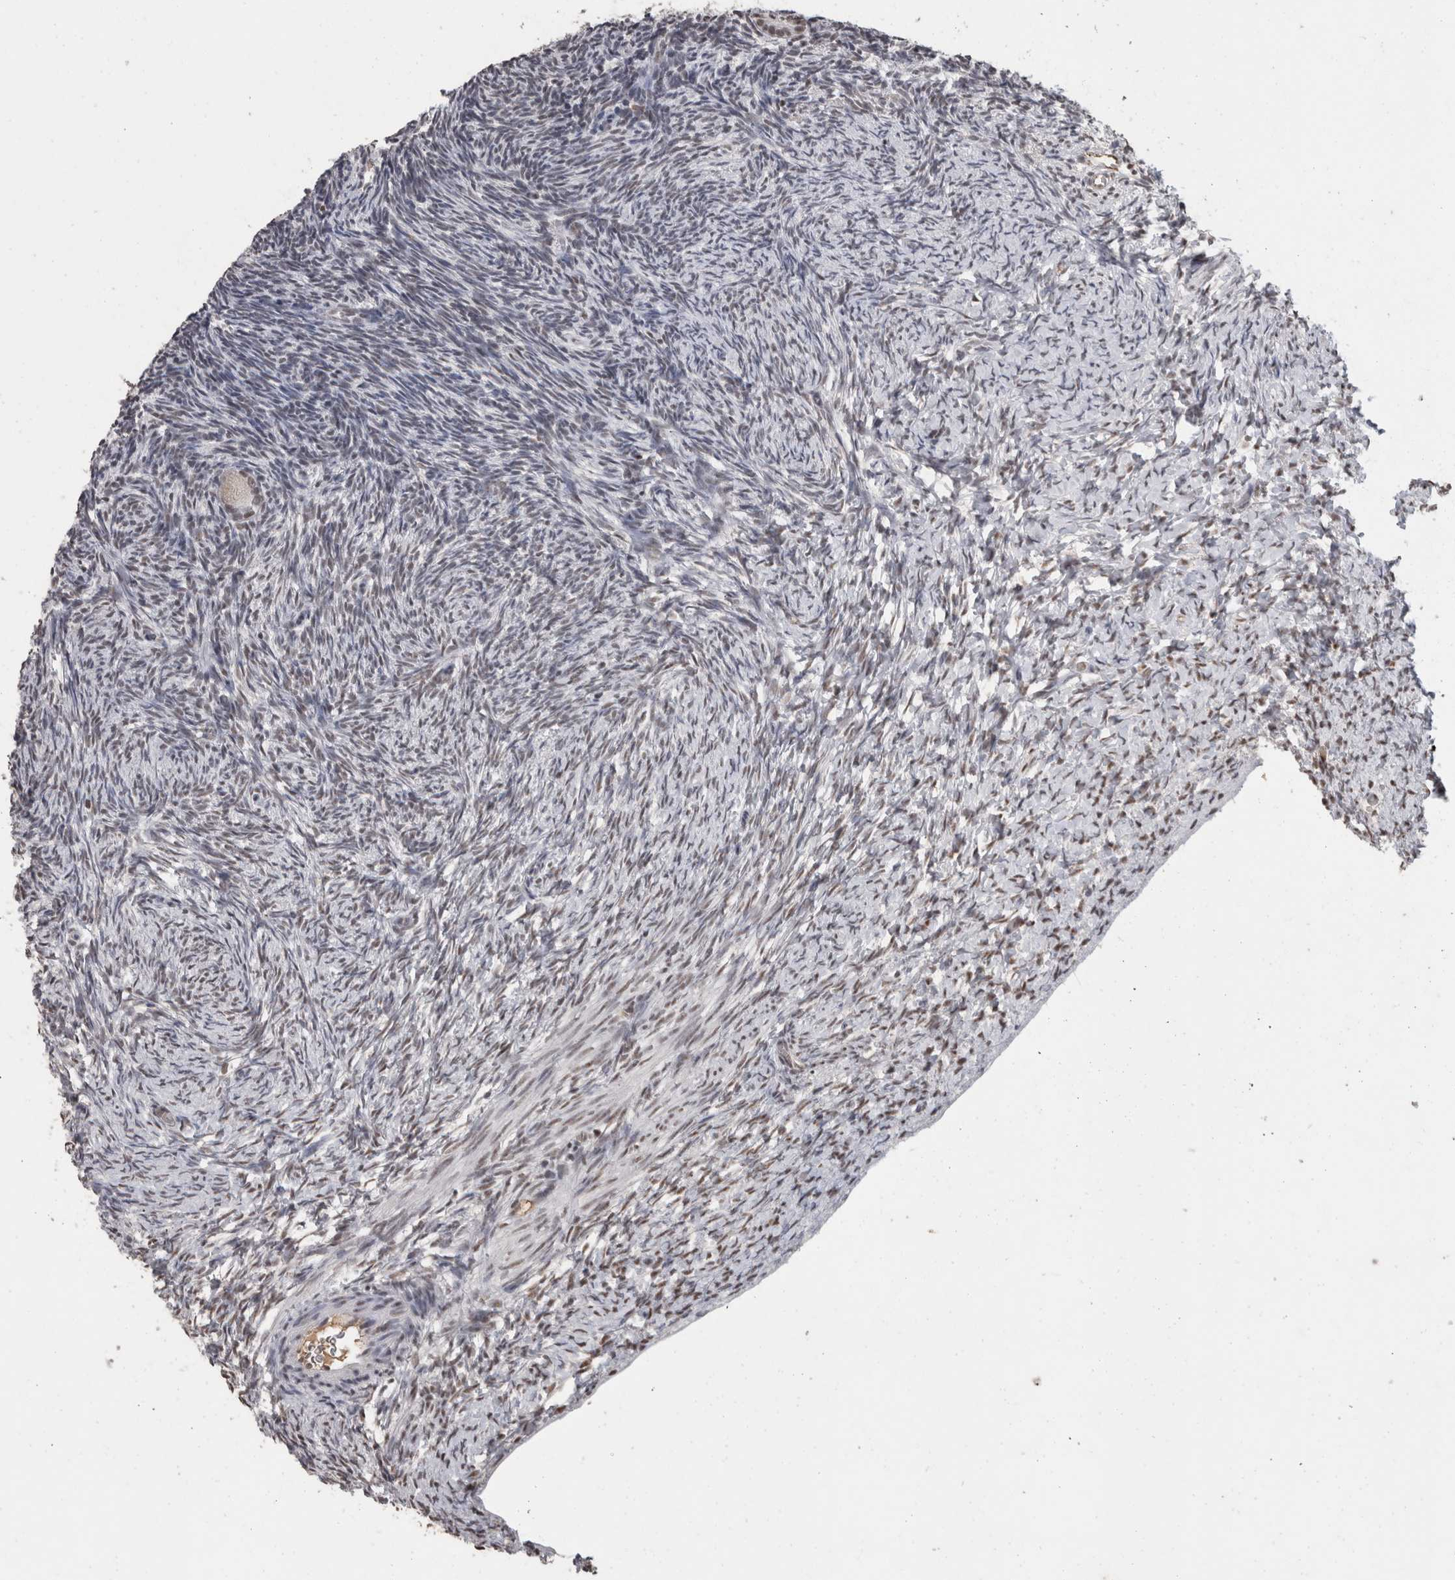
{"staining": {"intensity": "moderate", "quantity": ">75%", "location": "cytoplasmic/membranous"}, "tissue": "ovary", "cell_type": "Follicle cells", "image_type": "normal", "snomed": [{"axis": "morphology", "description": "Normal tissue, NOS"}, {"axis": "topography", "description": "Ovary"}], "caption": "IHC of benign human ovary displays medium levels of moderate cytoplasmic/membranous positivity in about >75% of follicle cells.", "gene": "DDX17", "patient": {"sex": "female", "age": 34}}